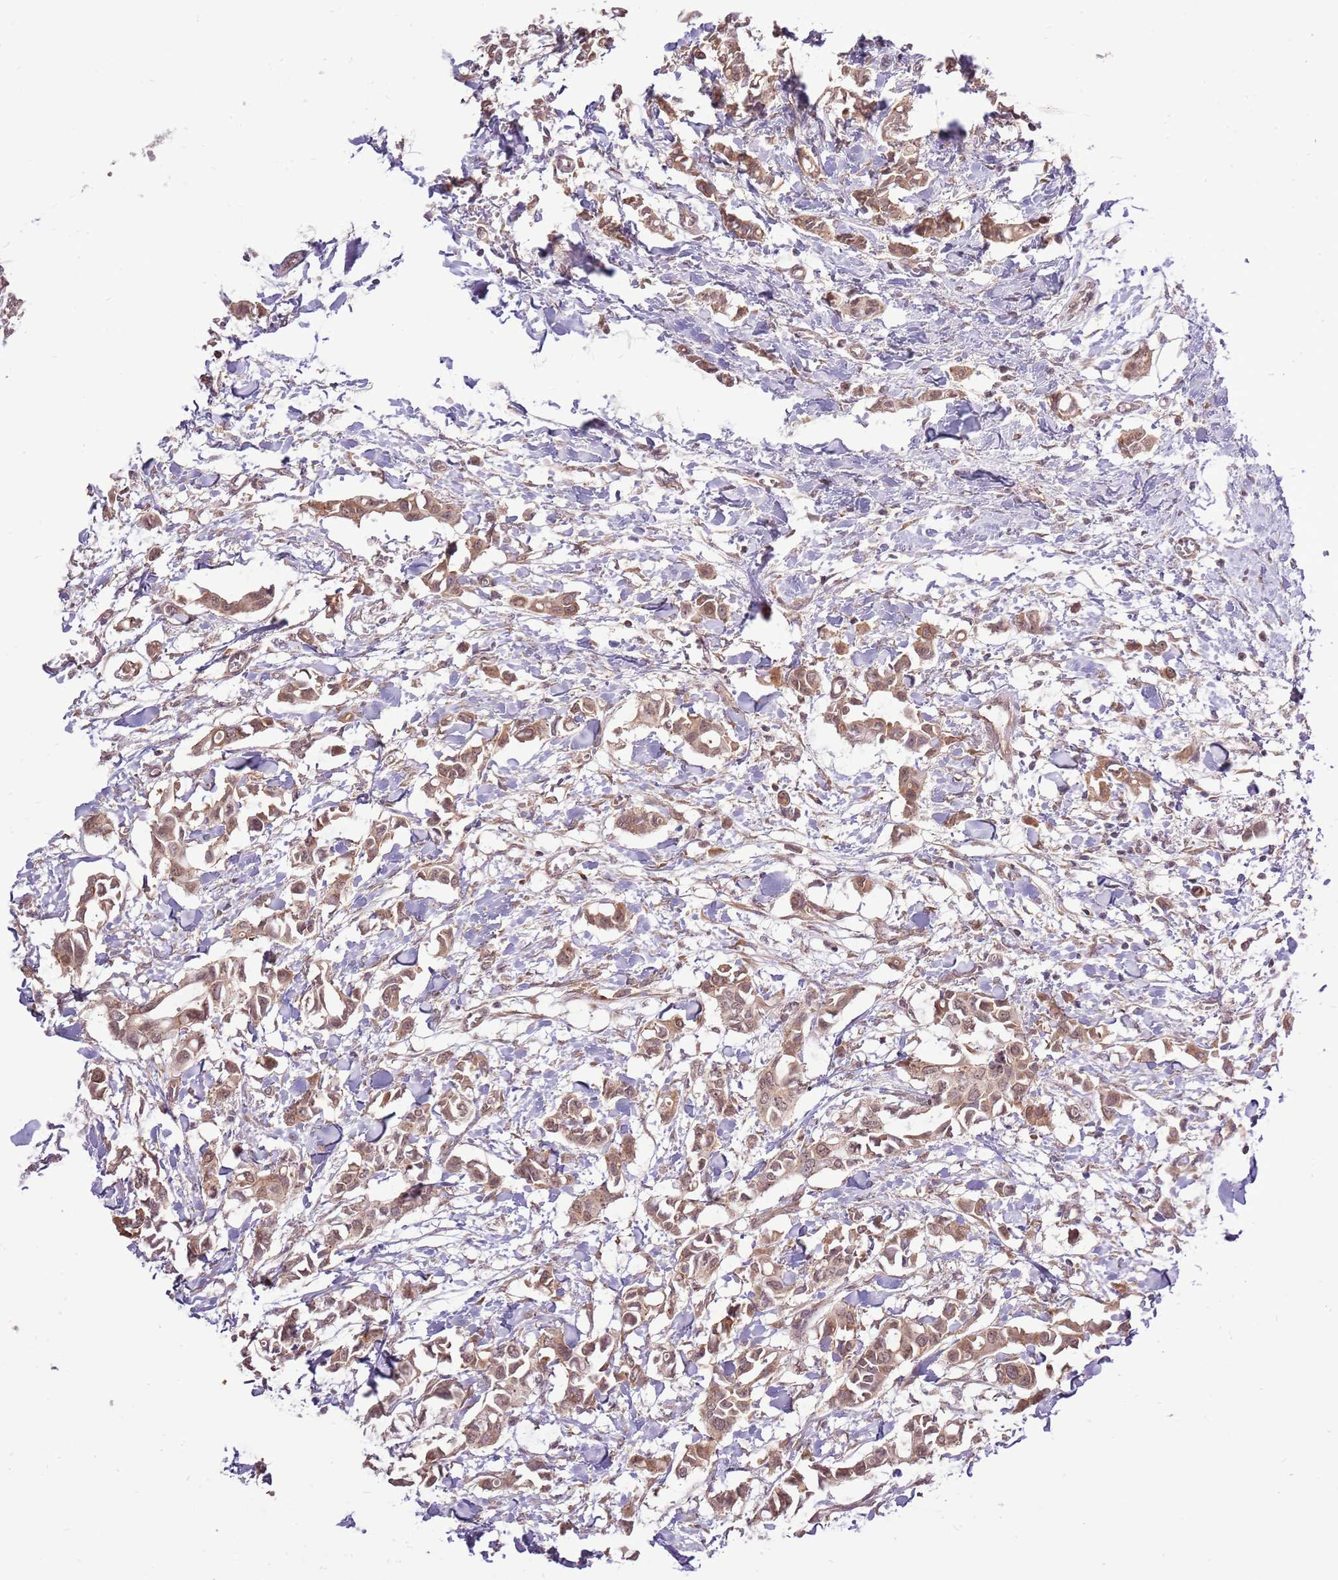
{"staining": {"intensity": "moderate", "quantity": ">75%", "location": "cytoplasmic/membranous"}, "tissue": "breast cancer", "cell_type": "Tumor cells", "image_type": "cancer", "snomed": [{"axis": "morphology", "description": "Duct carcinoma"}, {"axis": "topography", "description": "Breast"}], "caption": "A brown stain highlights moderate cytoplasmic/membranous staining of a protein in human breast cancer (invasive ductal carcinoma) tumor cells.", "gene": "UGGT2", "patient": {"sex": "female", "age": 41}}